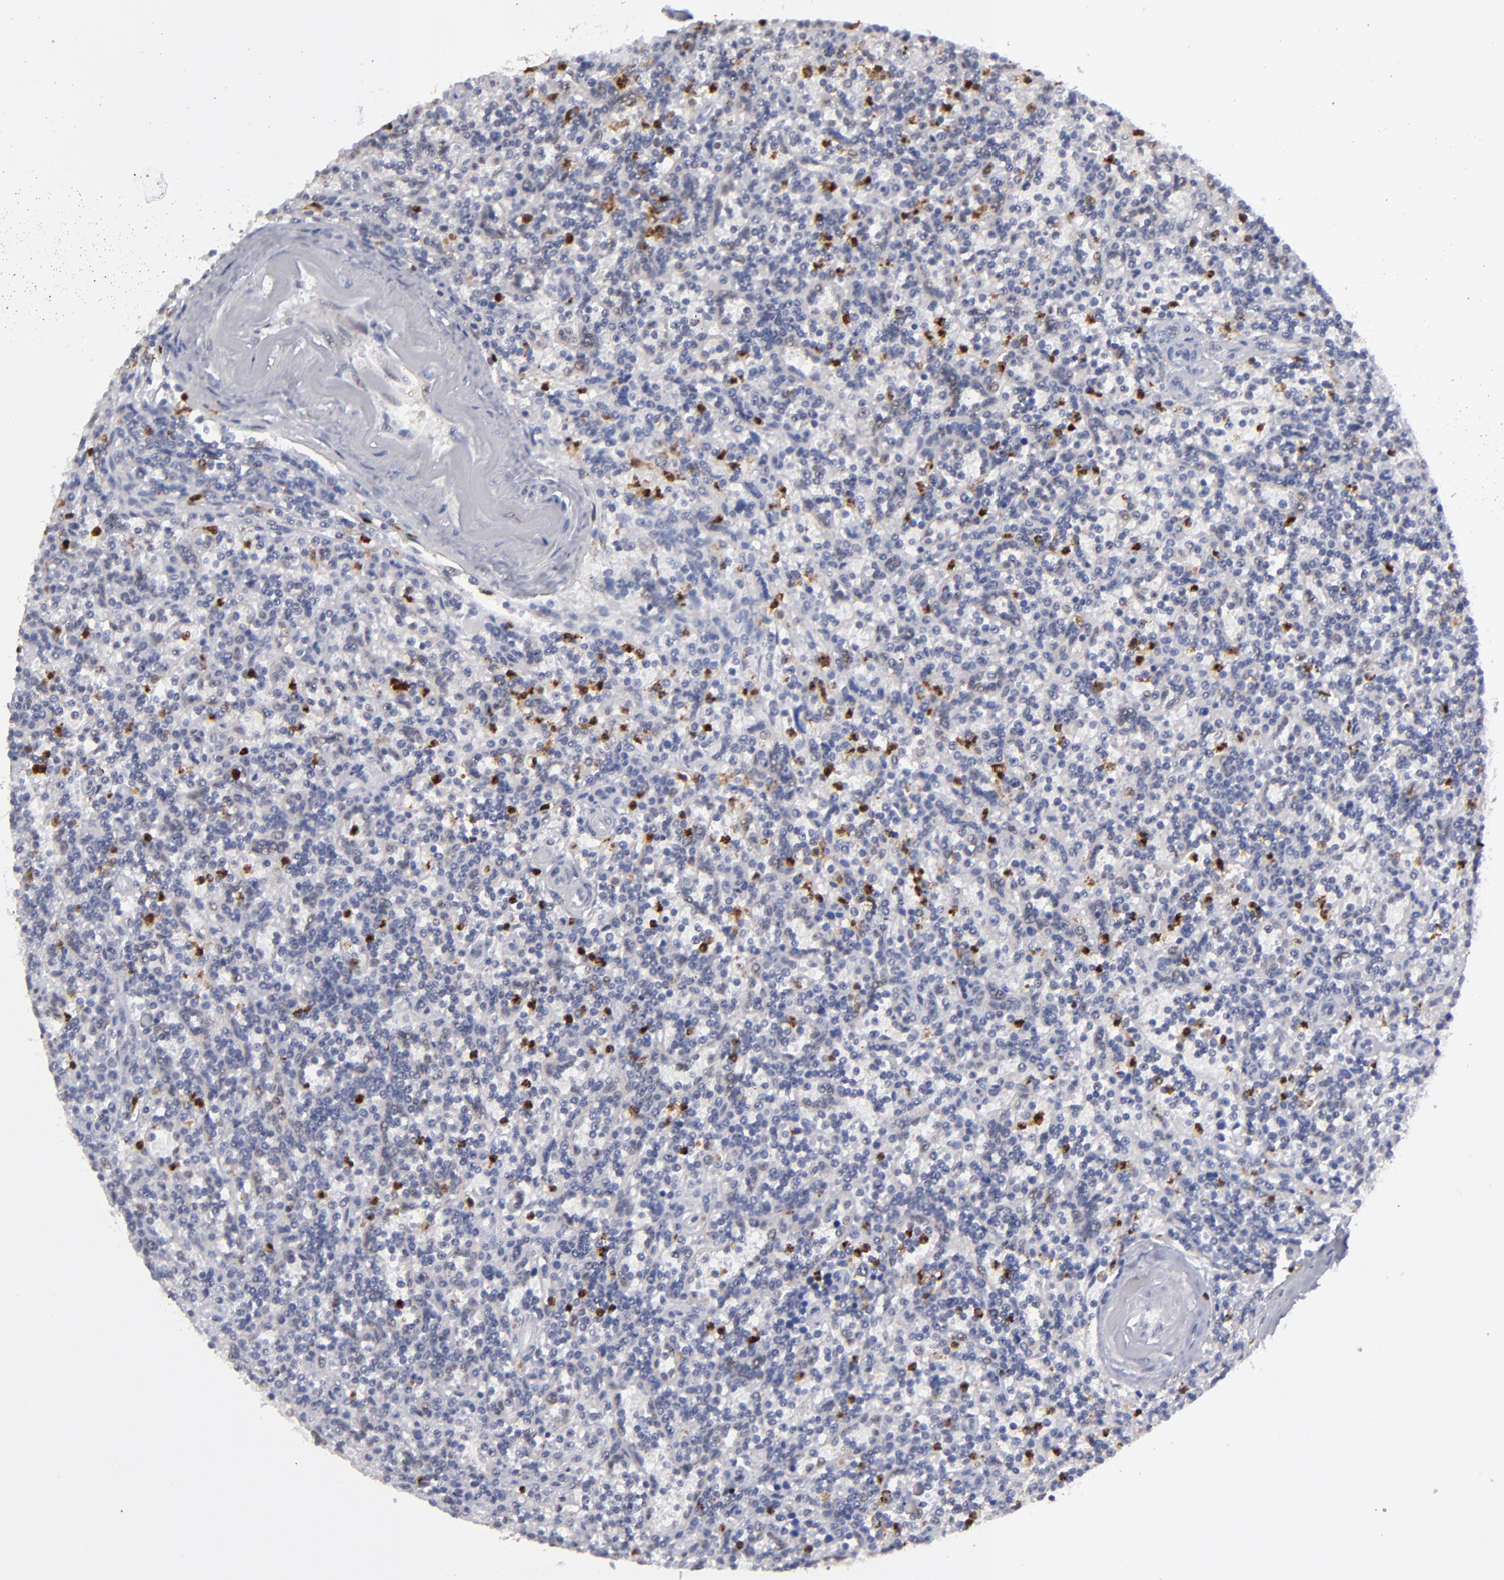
{"staining": {"intensity": "negative", "quantity": "none", "location": "none"}, "tissue": "lymphoma", "cell_type": "Tumor cells", "image_type": "cancer", "snomed": [{"axis": "morphology", "description": "Malignant lymphoma, non-Hodgkin's type, Low grade"}, {"axis": "topography", "description": "Spleen"}], "caption": "The immunohistochemistry (IHC) image has no significant positivity in tumor cells of lymphoma tissue.", "gene": "RREB1", "patient": {"sex": "male", "age": 73}}